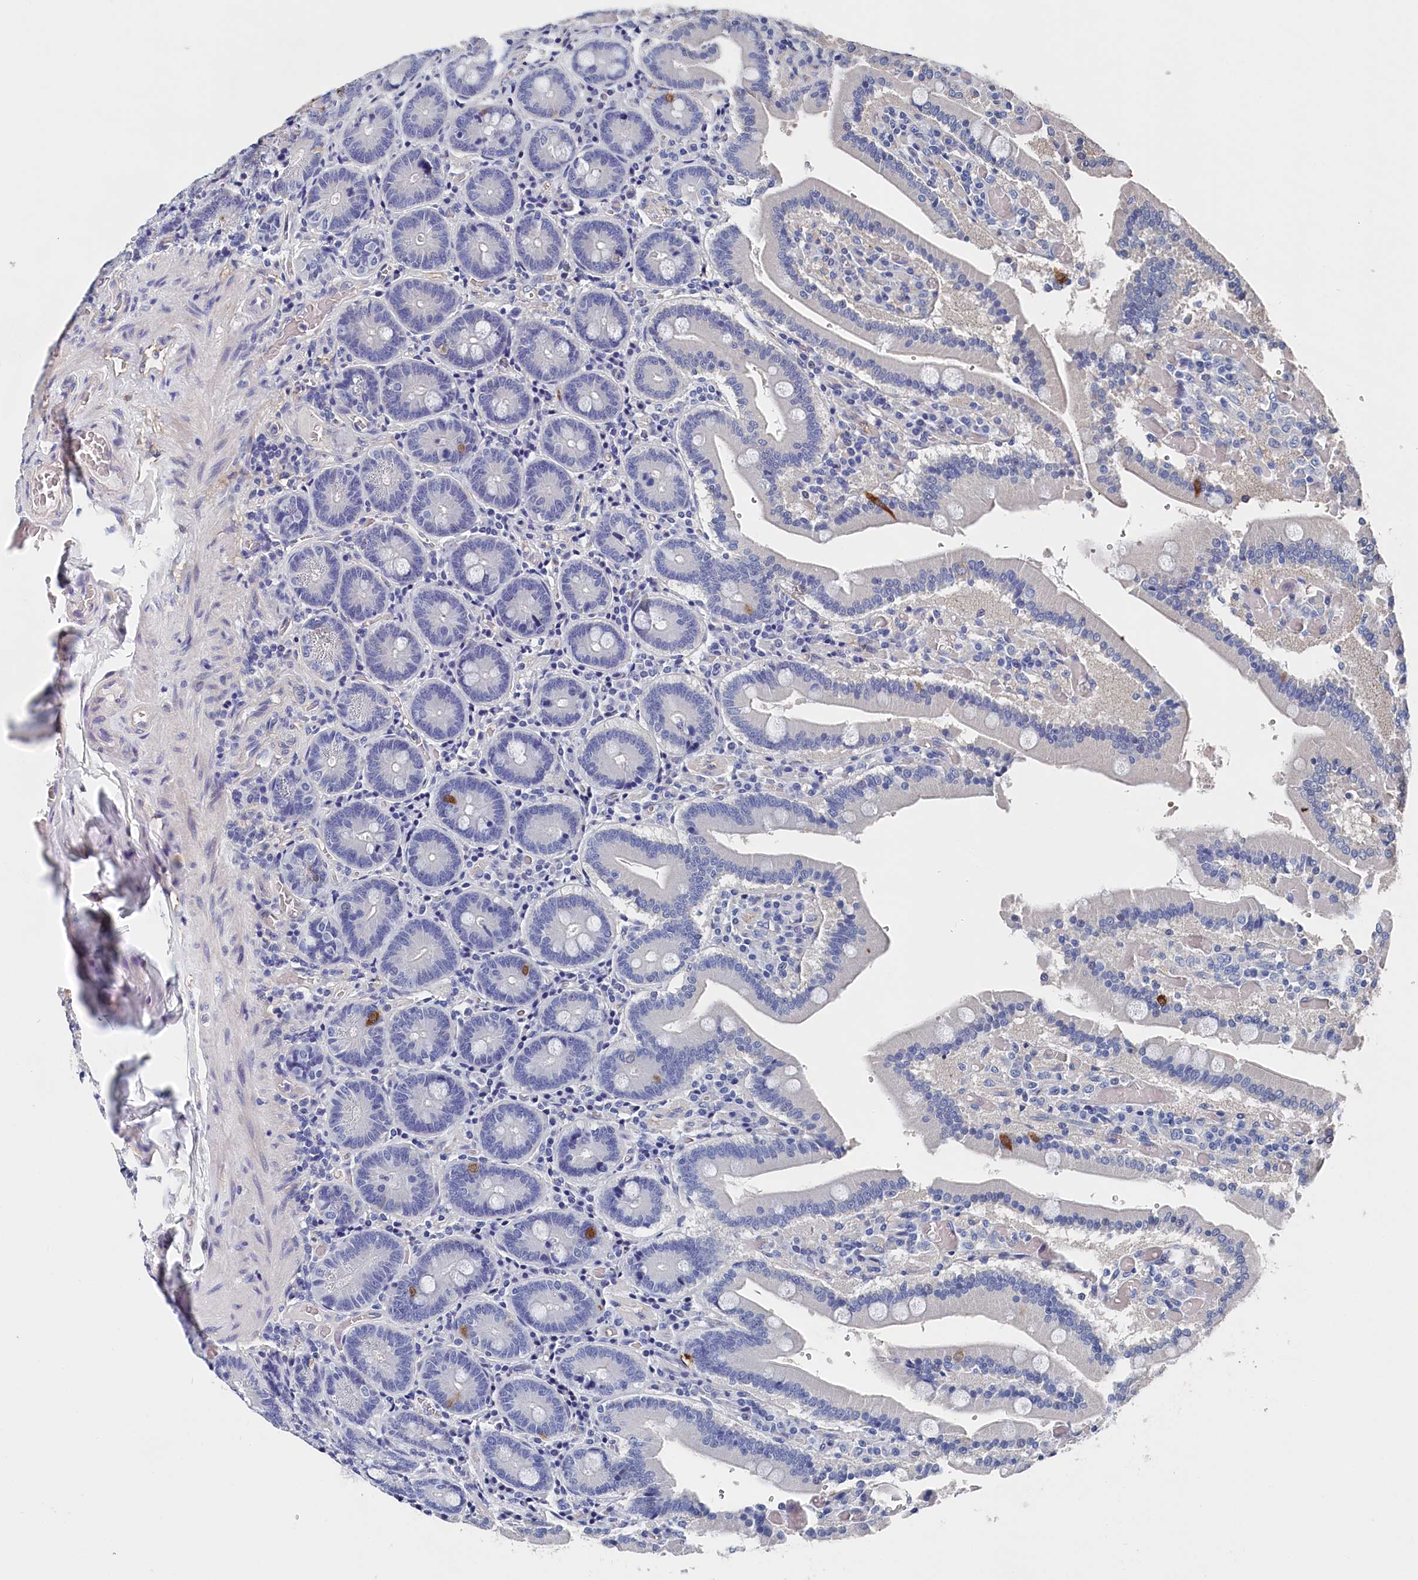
{"staining": {"intensity": "negative", "quantity": "none", "location": "none"}, "tissue": "duodenum", "cell_type": "Glandular cells", "image_type": "normal", "snomed": [{"axis": "morphology", "description": "Normal tissue, NOS"}, {"axis": "topography", "description": "Duodenum"}], "caption": "Immunohistochemistry (IHC) image of unremarkable duodenum stained for a protein (brown), which reveals no positivity in glandular cells. (Stains: DAB IHC with hematoxylin counter stain, Microscopy: brightfield microscopy at high magnification).", "gene": "BHMT", "patient": {"sex": "female", "age": 62}}